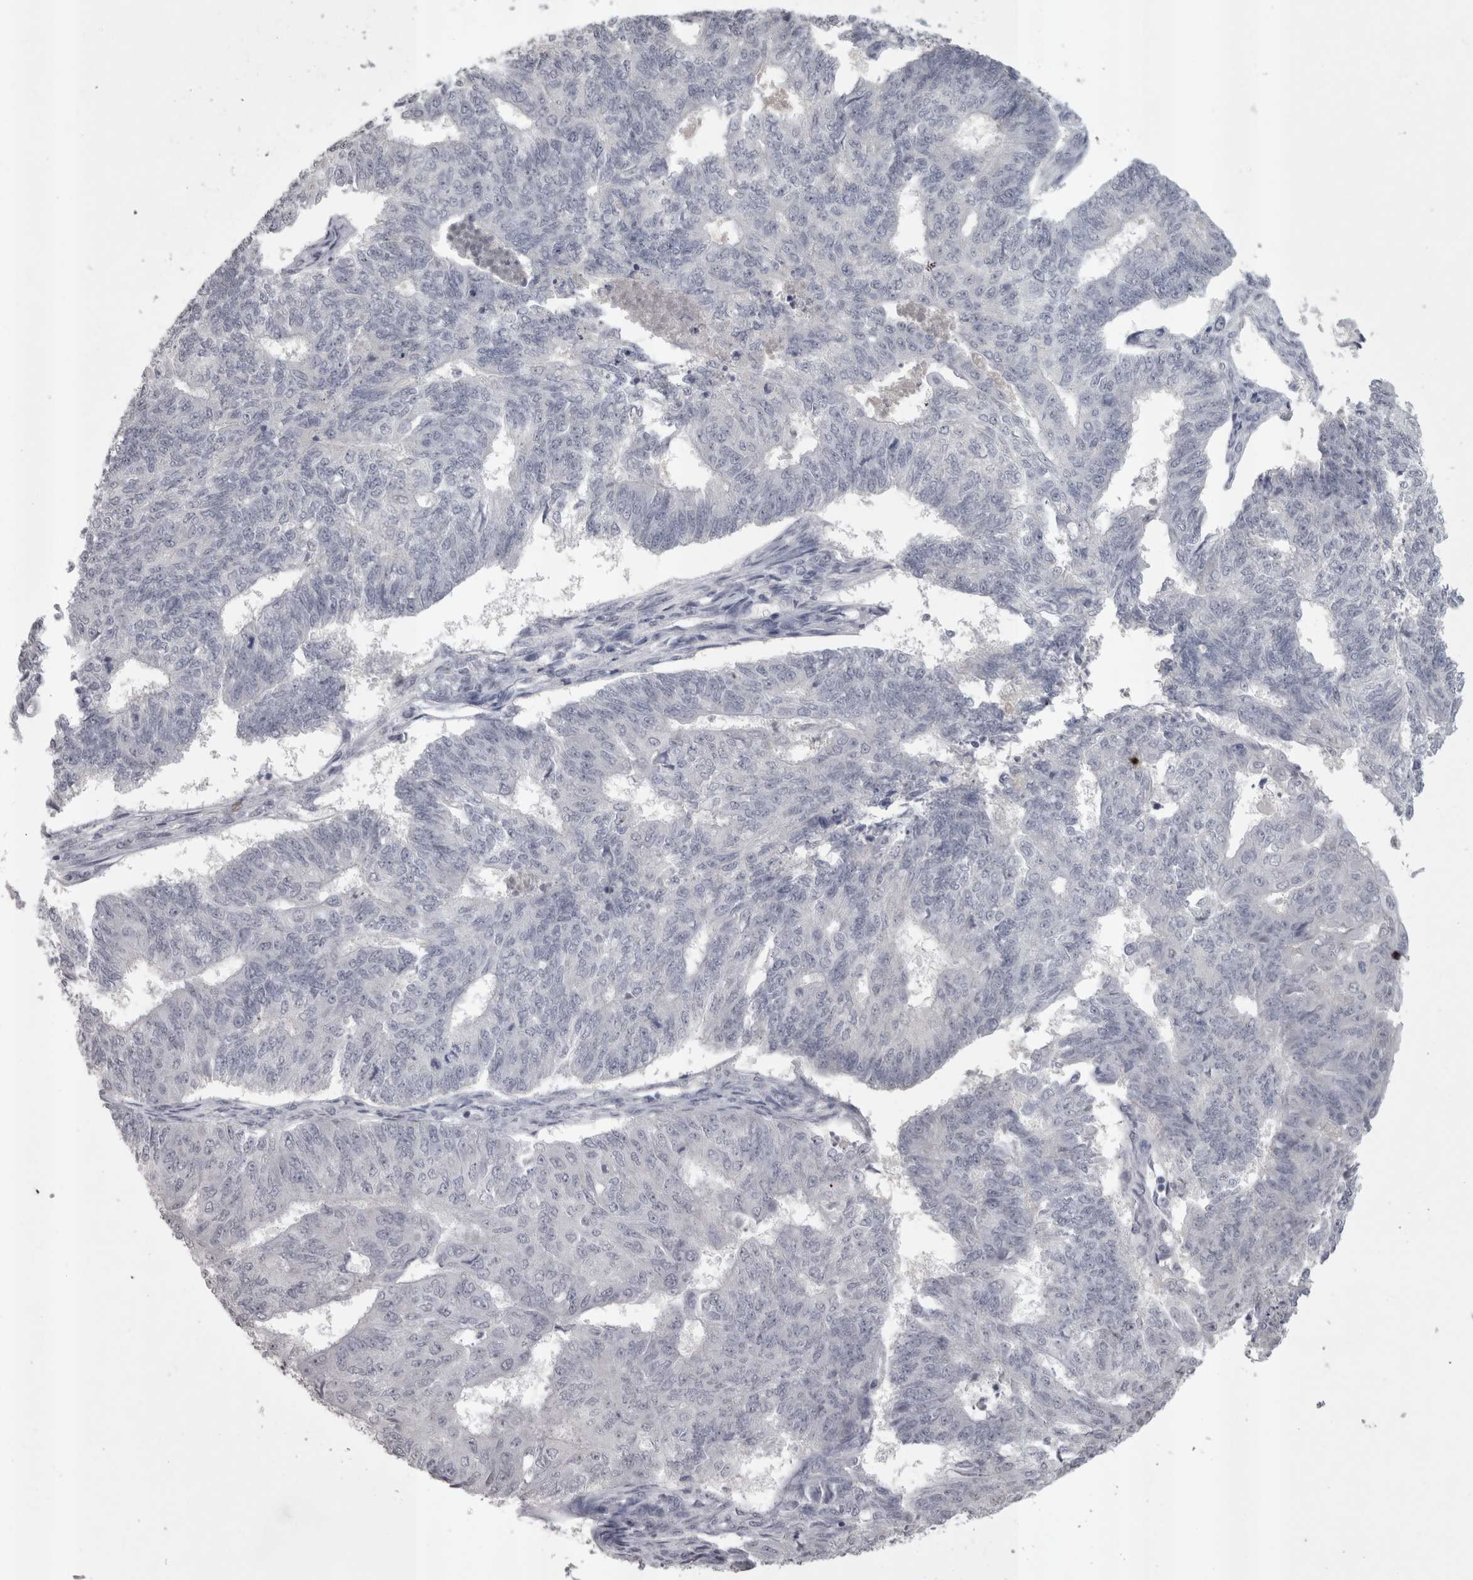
{"staining": {"intensity": "negative", "quantity": "none", "location": "none"}, "tissue": "endometrial cancer", "cell_type": "Tumor cells", "image_type": "cancer", "snomed": [{"axis": "morphology", "description": "Adenocarcinoma, NOS"}, {"axis": "topography", "description": "Endometrium"}], "caption": "Photomicrograph shows no protein positivity in tumor cells of endometrial adenocarcinoma tissue.", "gene": "LAX1", "patient": {"sex": "female", "age": 32}}